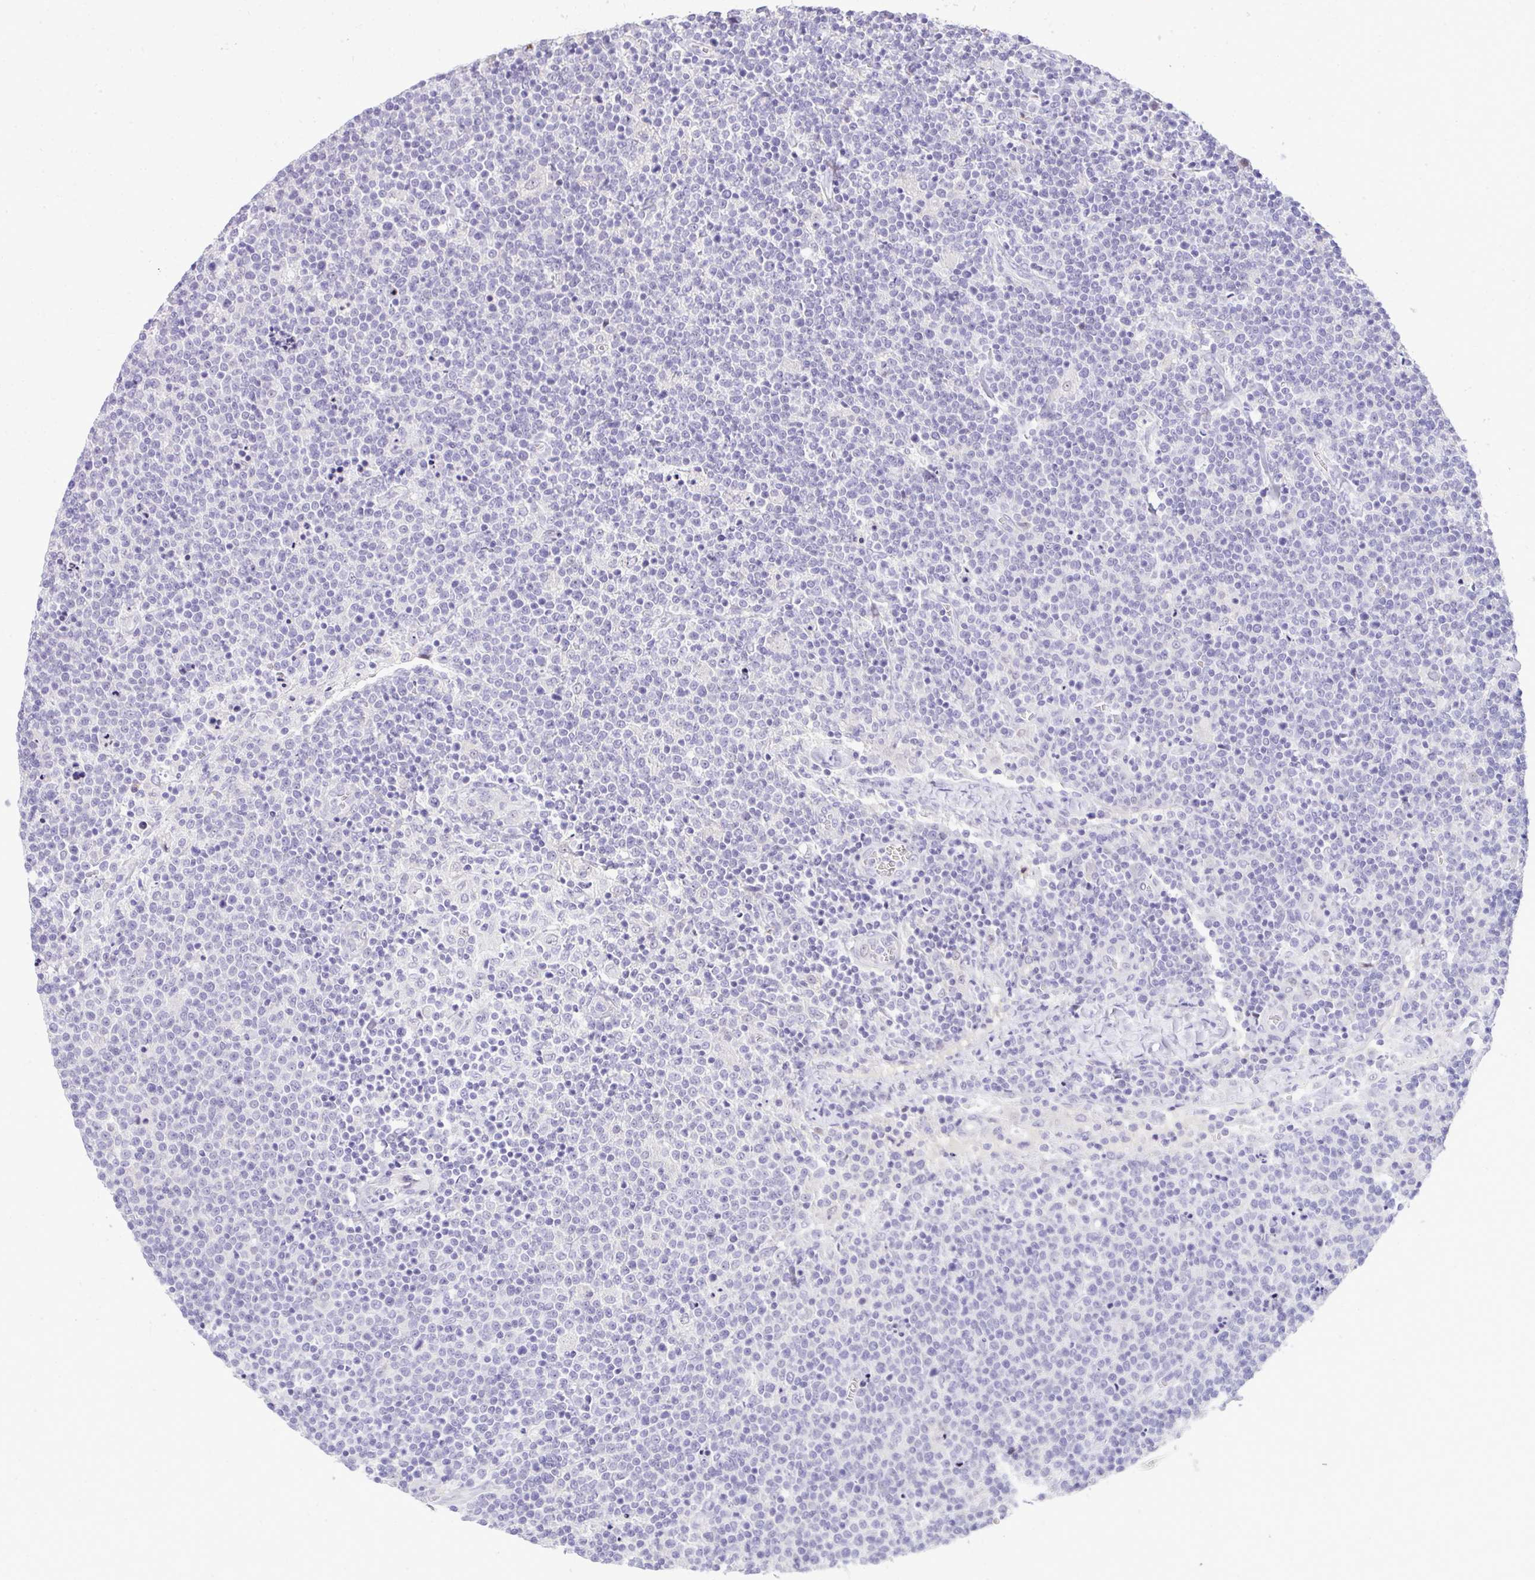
{"staining": {"intensity": "negative", "quantity": "none", "location": "none"}, "tissue": "lymphoma", "cell_type": "Tumor cells", "image_type": "cancer", "snomed": [{"axis": "morphology", "description": "Malignant lymphoma, non-Hodgkin's type, High grade"}, {"axis": "topography", "description": "Lymph node"}], "caption": "Tumor cells show no significant positivity in lymphoma. The staining was performed using DAB (3,3'-diaminobenzidine) to visualize the protein expression in brown, while the nuclei were stained in blue with hematoxylin (Magnification: 20x).", "gene": "EID3", "patient": {"sex": "male", "age": 61}}